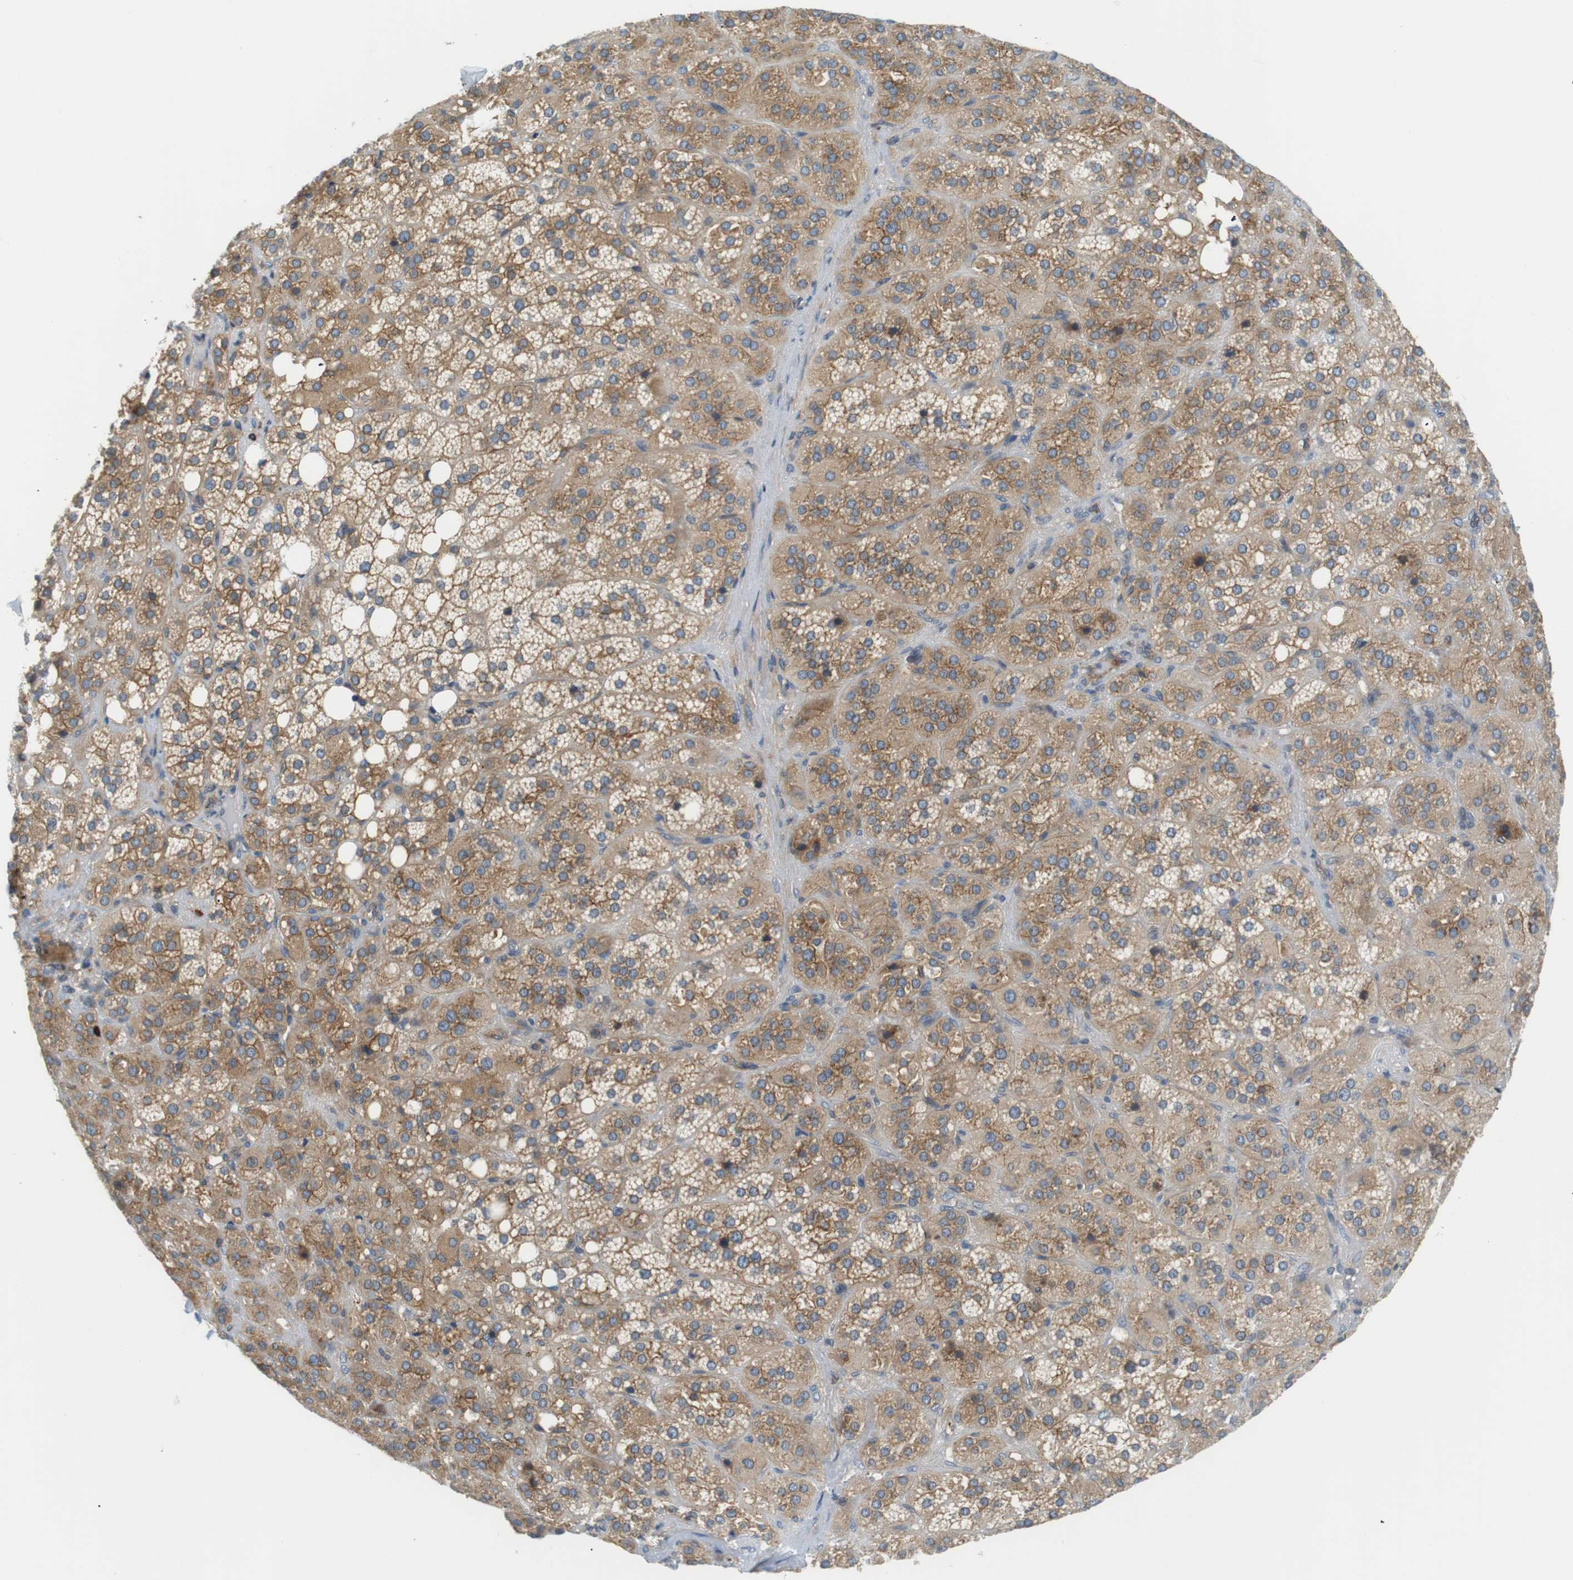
{"staining": {"intensity": "moderate", "quantity": "25%-75%", "location": "cytoplasmic/membranous"}, "tissue": "adrenal gland", "cell_type": "Glandular cells", "image_type": "normal", "snomed": [{"axis": "morphology", "description": "Normal tissue, NOS"}, {"axis": "topography", "description": "Adrenal gland"}], "caption": "High-power microscopy captured an immunohistochemistry image of benign adrenal gland, revealing moderate cytoplasmic/membranous staining in approximately 25%-75% of glandular cells.", "gene": "TMEM200A", "patient": {"sex": "female", "age": 59}}